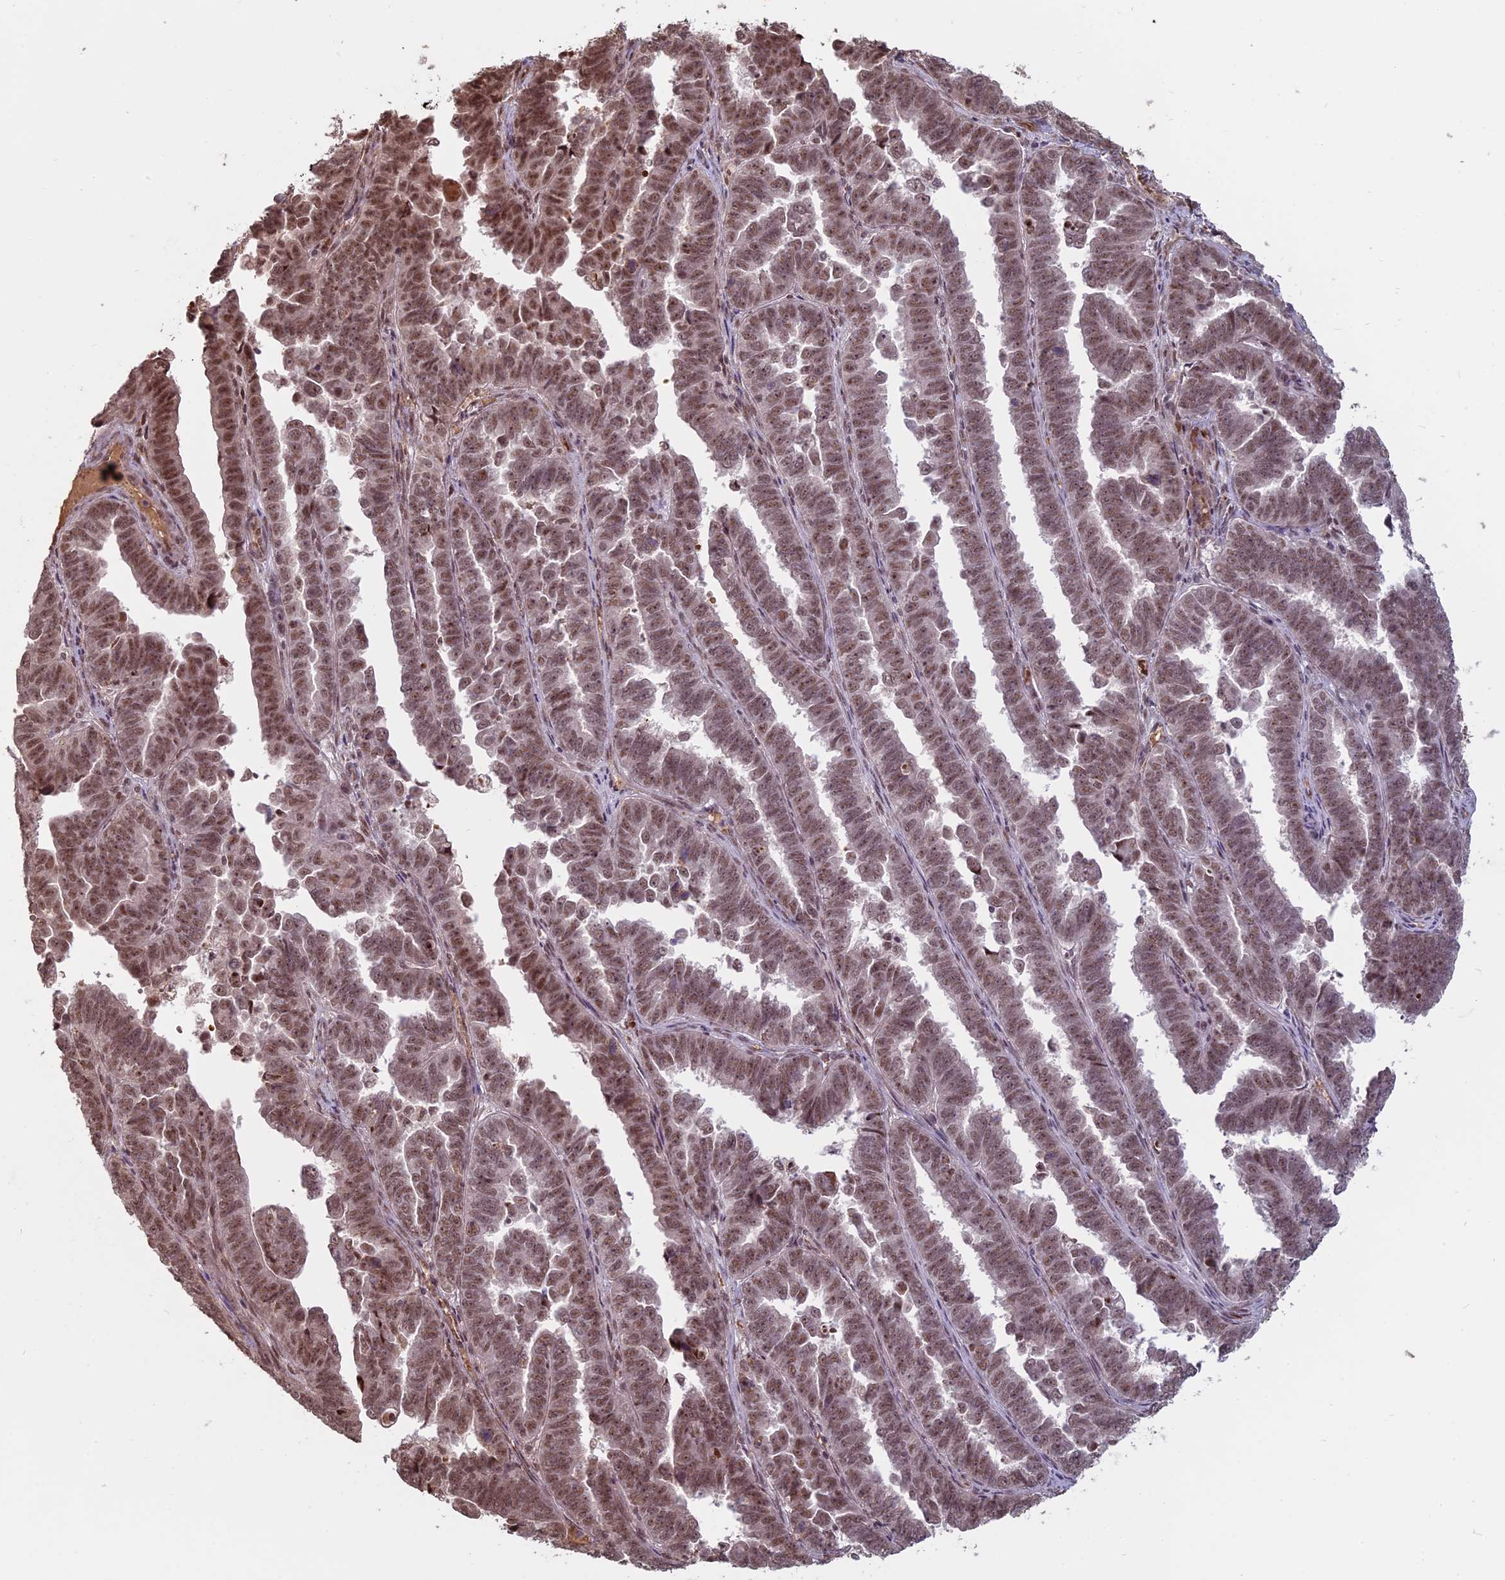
{"staining": {"intensity": "moderate", "quantity": ">75%", "location": "nuclear"}, "tissue": "endometrial cancer", "cell_type": "Tumor cells", "image_type": "cancer", "snomed": [{"axis": "morphology", "description": "Adenocarcinoma, NOS"}, {"axis": "topography", "description": "Endometrium"}], "caption": "Moderate nuclear positivity is identified in about >75% of tumor cells in endometrial adenocarcinoma.", "gene": "MFAP1", "patient": {"sex": "female", "age": 75}}